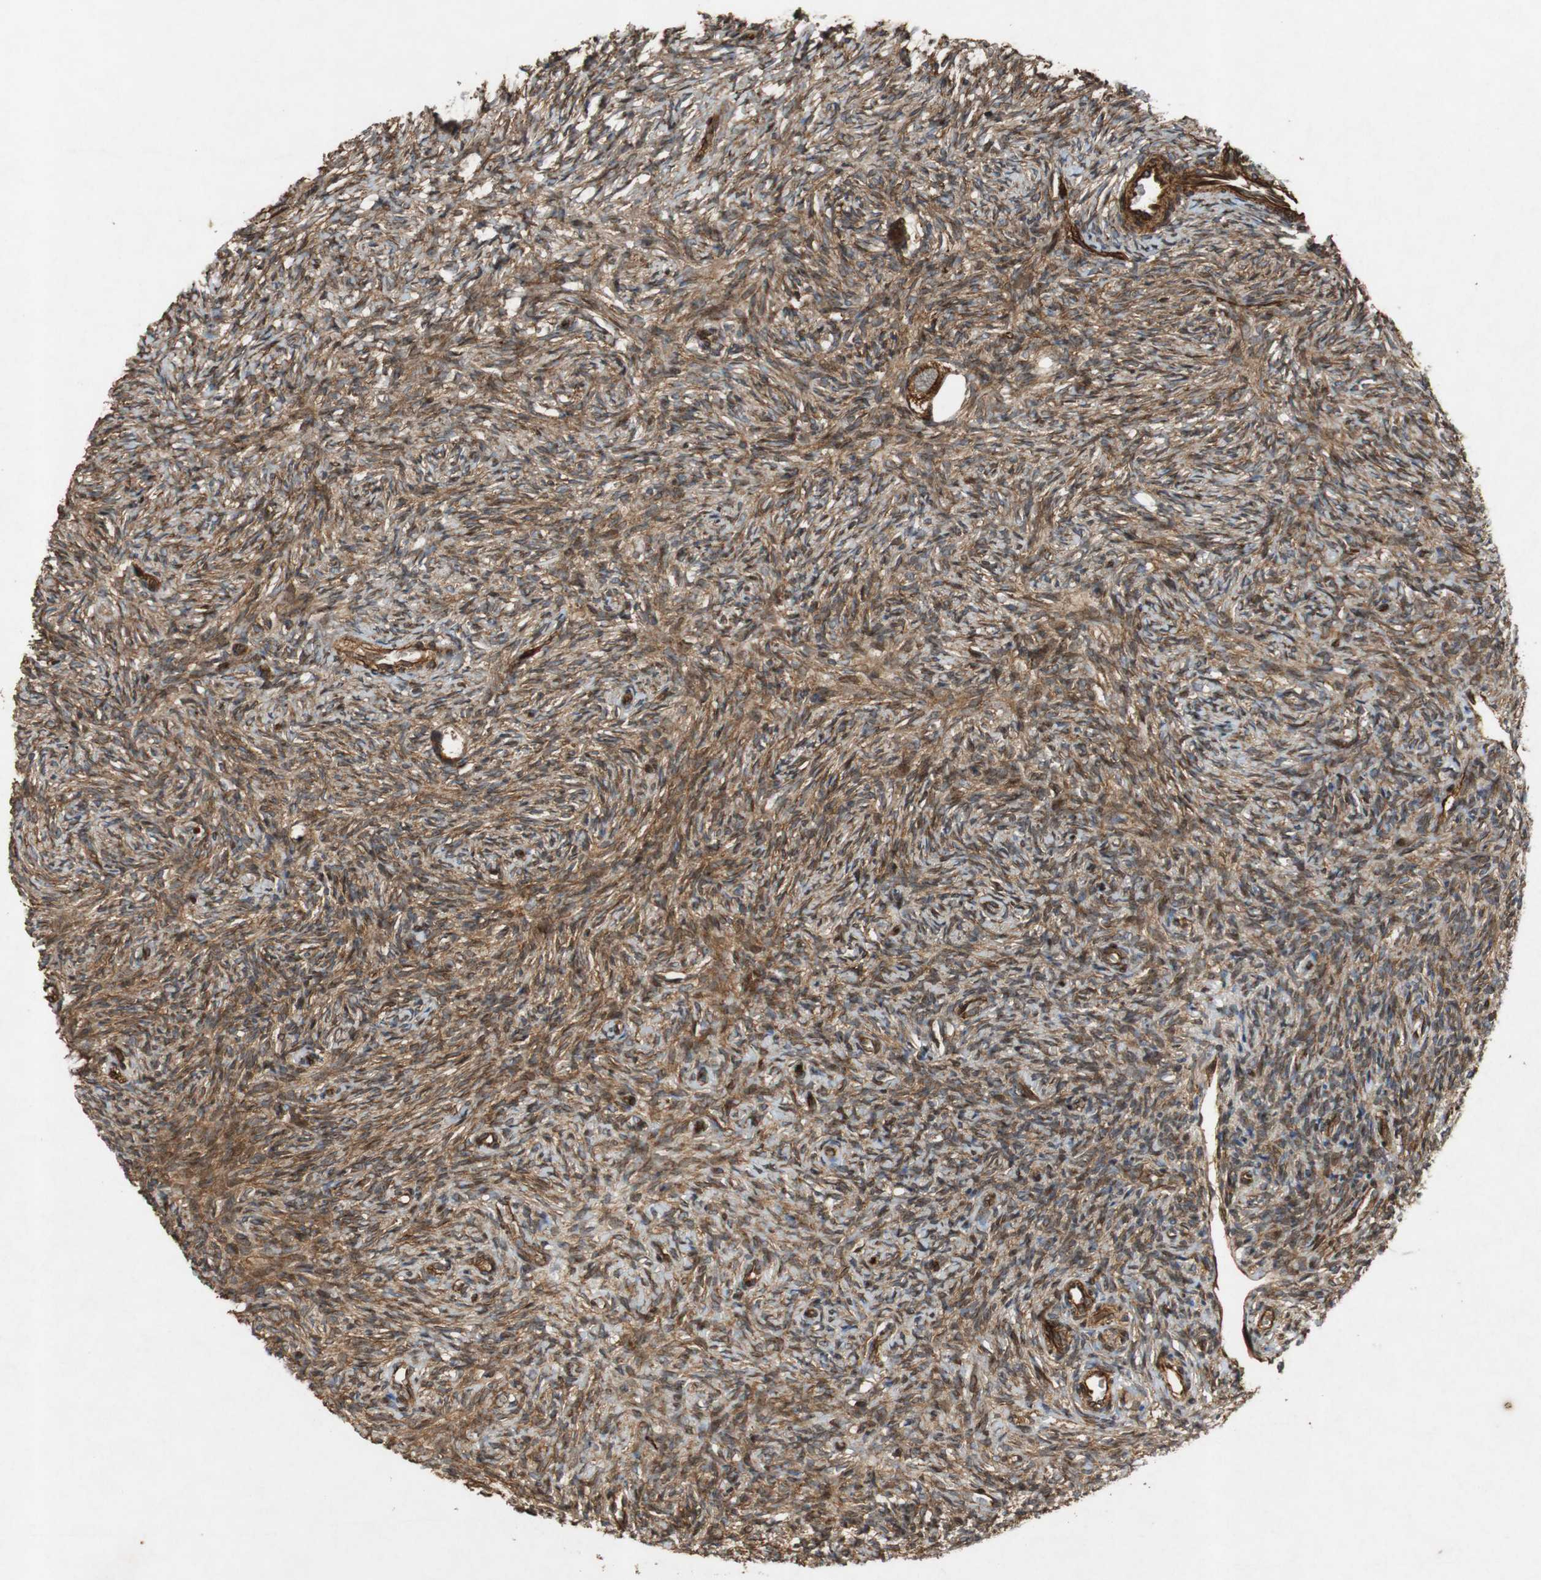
{"staining": {"intensity": "strong", "quantity": ">75%", "location": "cytoplasmic/membranous"}, "tissue": "ovary", "cell_type": "Follicle cells", "image_type": "normal", "snomed": [{"axis": "morphology", "description": "Normal tissue, NOS"}, {"axis": "topography", "description": "Ovary"}], "caption": "A brown stain shows strong cytoplasmic/membranous expression of a protein in follicle cells of normal human ovary. (Brightfield microscopy of DAB IHC at high magnification).", "gene": "TUBA4A", "patient": {"sex": "female", "age": 35}}